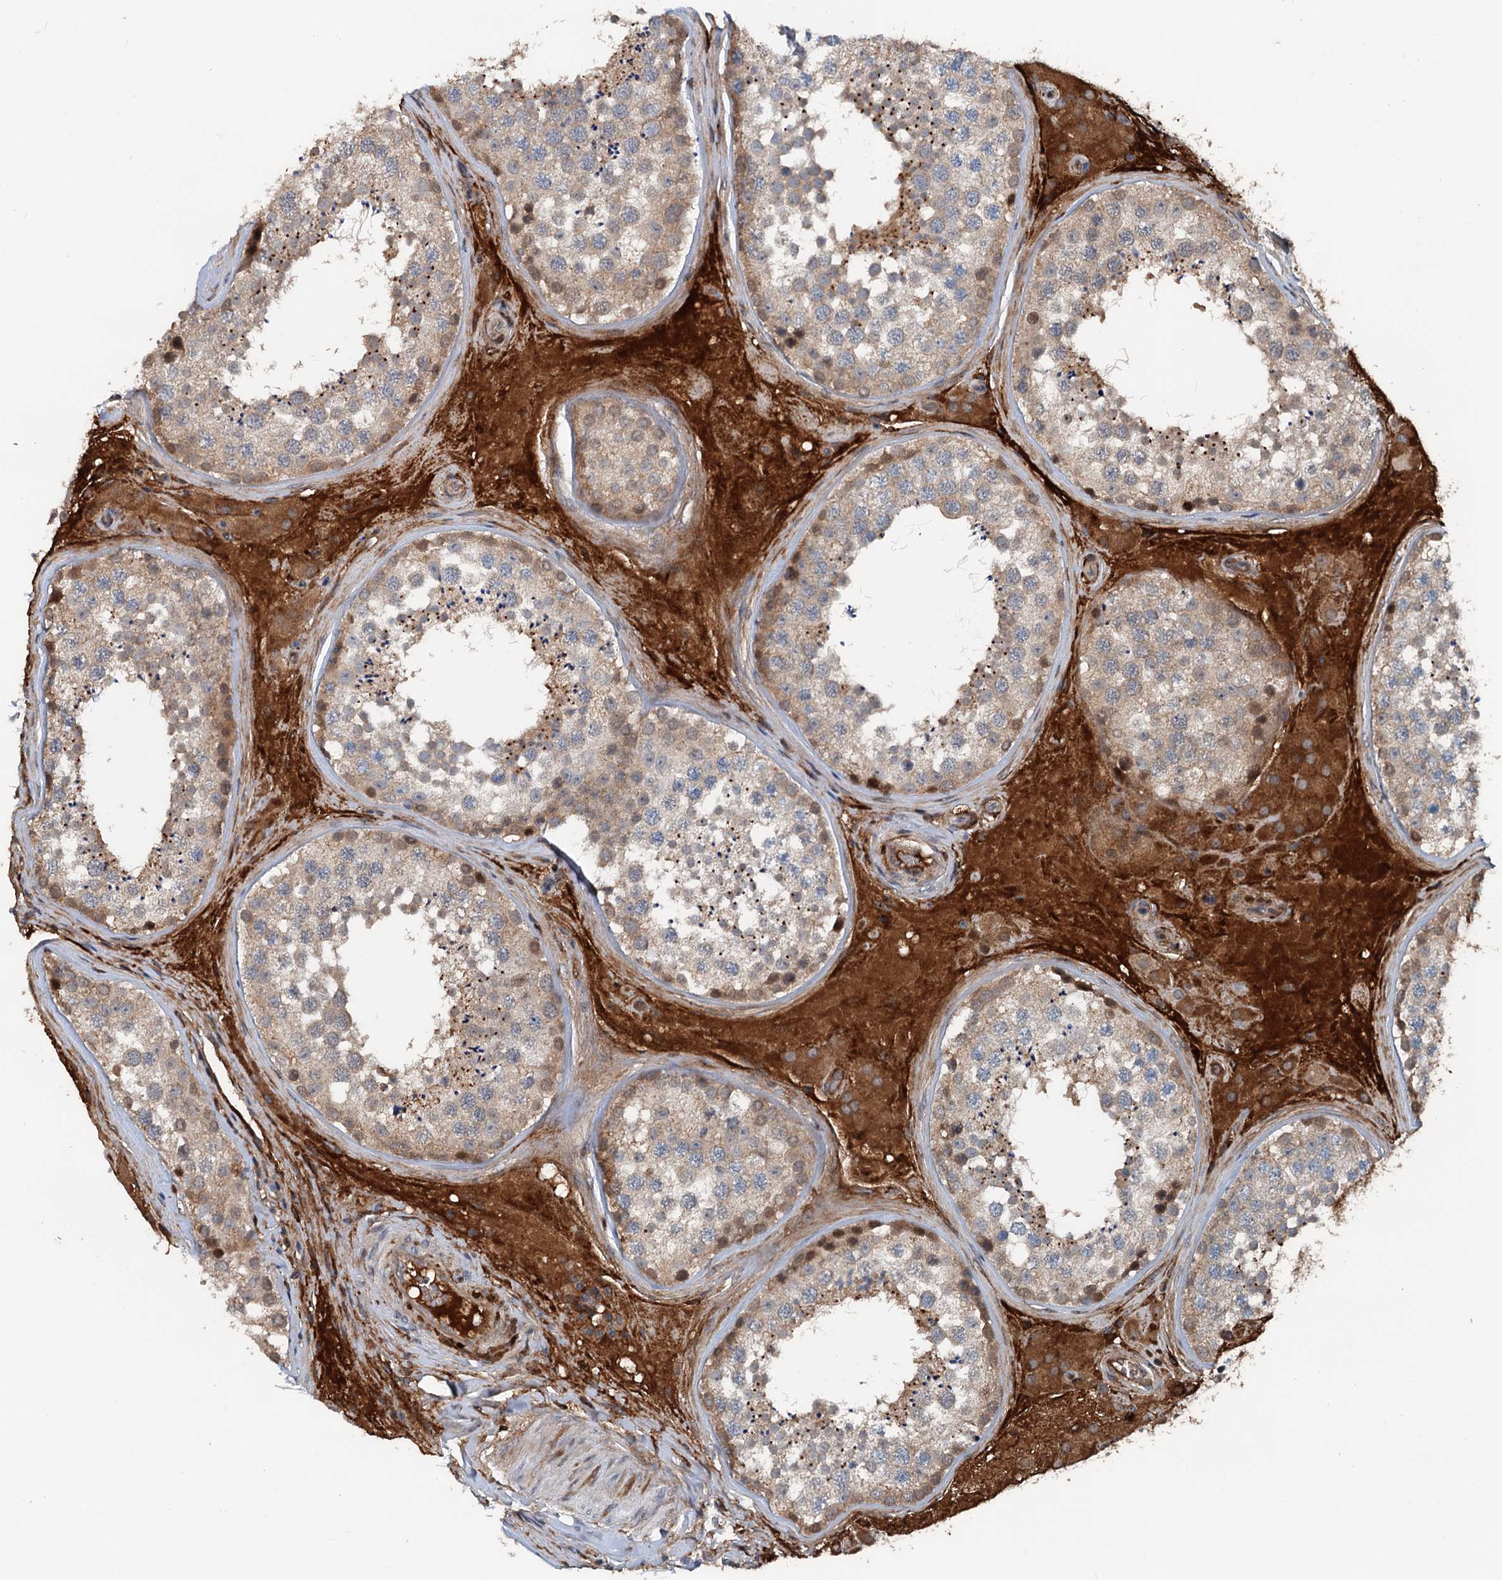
{"staining": {"intensity": "moderate", "quantity": ">75%", "location": "cytoplasmic/membranous"}, "tissue": "testis", "cell_type": "Cells in seminiferous ducts", "image_type": "normal", "snomed": [{"axis": "morphology", "description": "Normal tissue, NOS"}, {"axis": "topography", "description": "Testis"}], "caption": "Immunohistochemical staining of normal human testis exhibits >75% levels of moderate cytoplasmic/membranous protein staining in approximately >75% of cells in seminiferous ducts.", "gene": "TEDC1", "patient": {"sex": "male", "age": 46}}